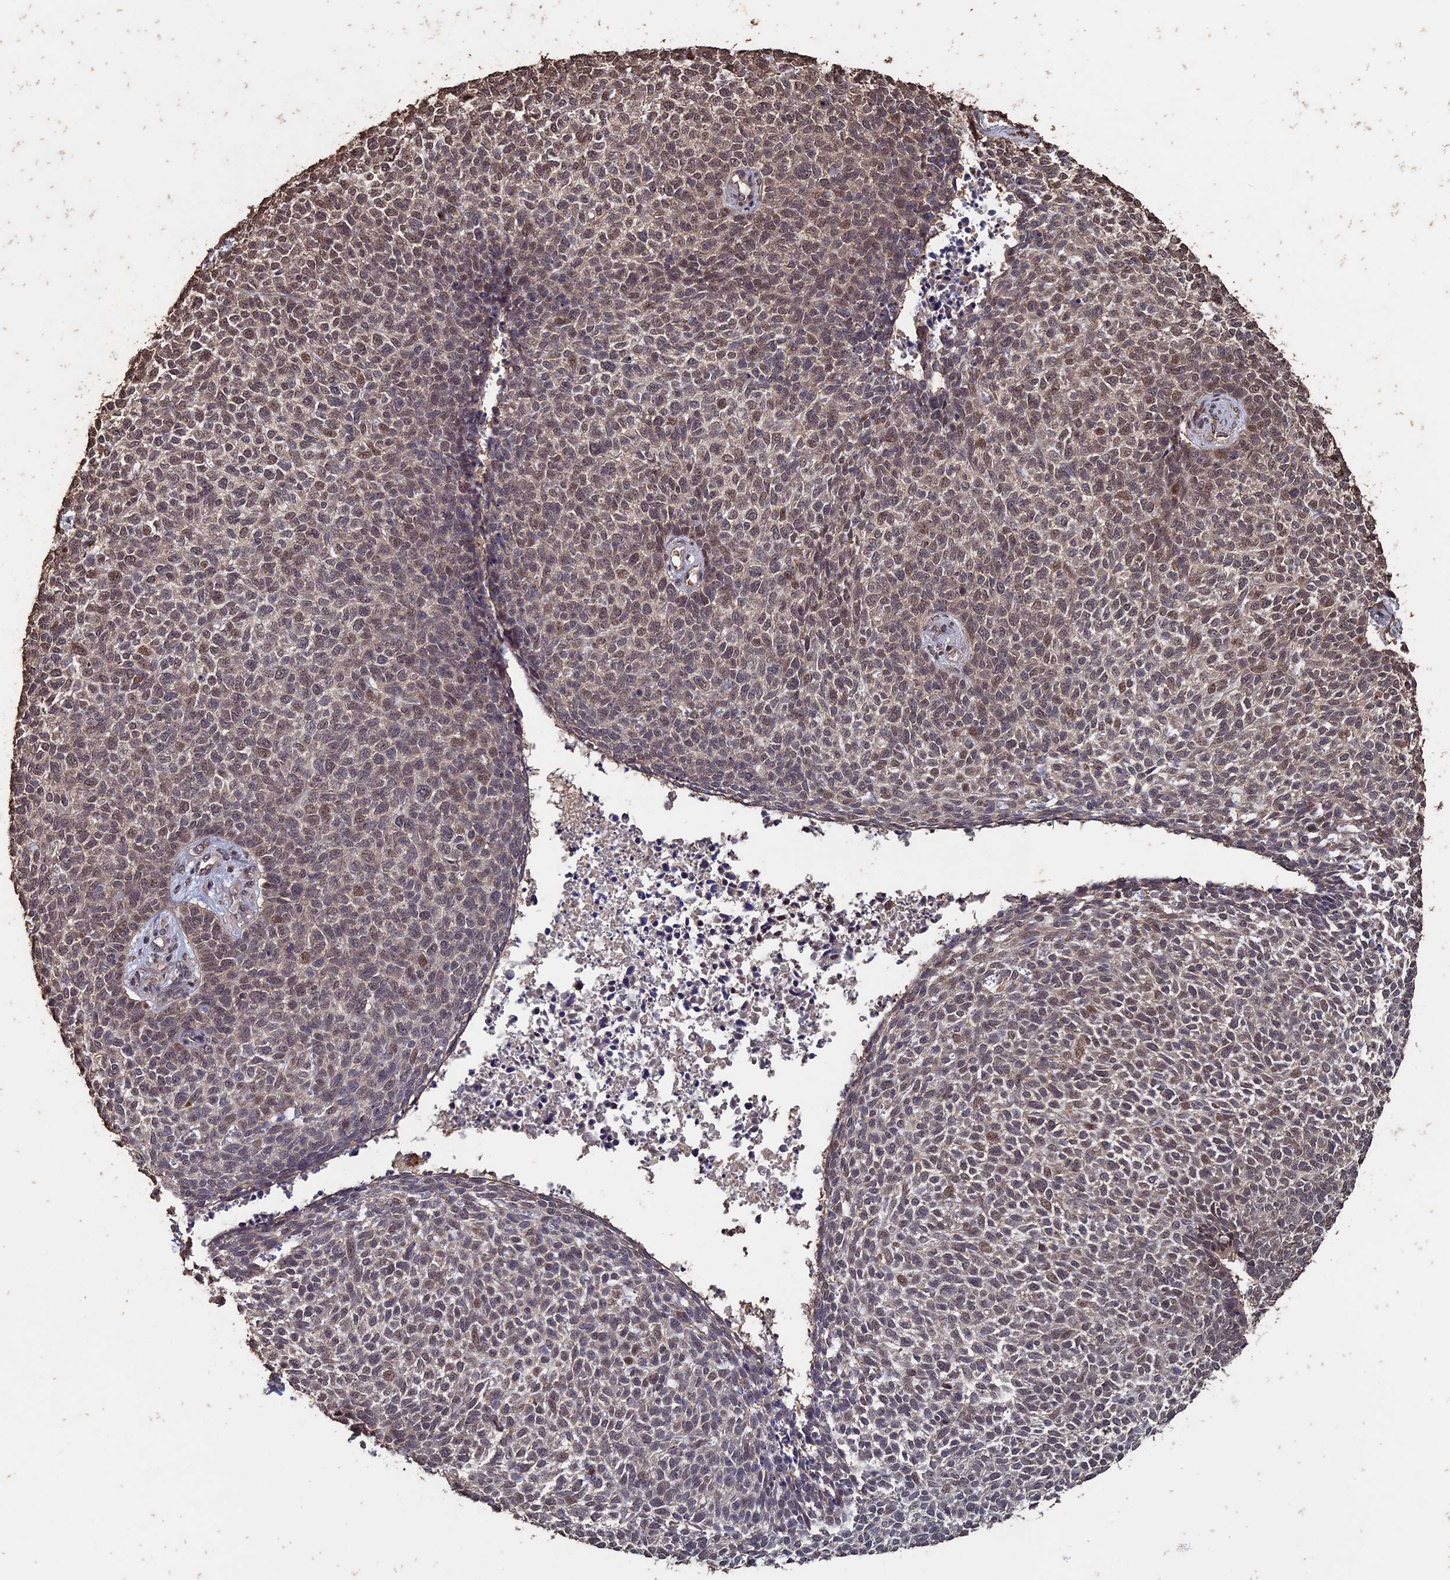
{"staining": {"intensity": "weak", "quantity": "25%-75%", "location": "cytoplasmic/membranous,nuclear"}, "tissue": "skin cancer", "cell_type": "Tumor cells", "image_type": "cancer", "snomed": [{"axis": "morphology", "description": "Basal cell carcinoma"}, {"axis": "topography", "description": "Skin"}], "caption": "Immunohistochemistry (IHC) (DAB (3,3'-diaminobenzidine)) staining of skin cancer (basal cell carcinoma) exhibits weak cytoplasmic/membranous and nuclear protein expression in about 25%-75% of tumor cells.", "gene": "HUNK", "patient": {"sex": "female", "age": 84}}